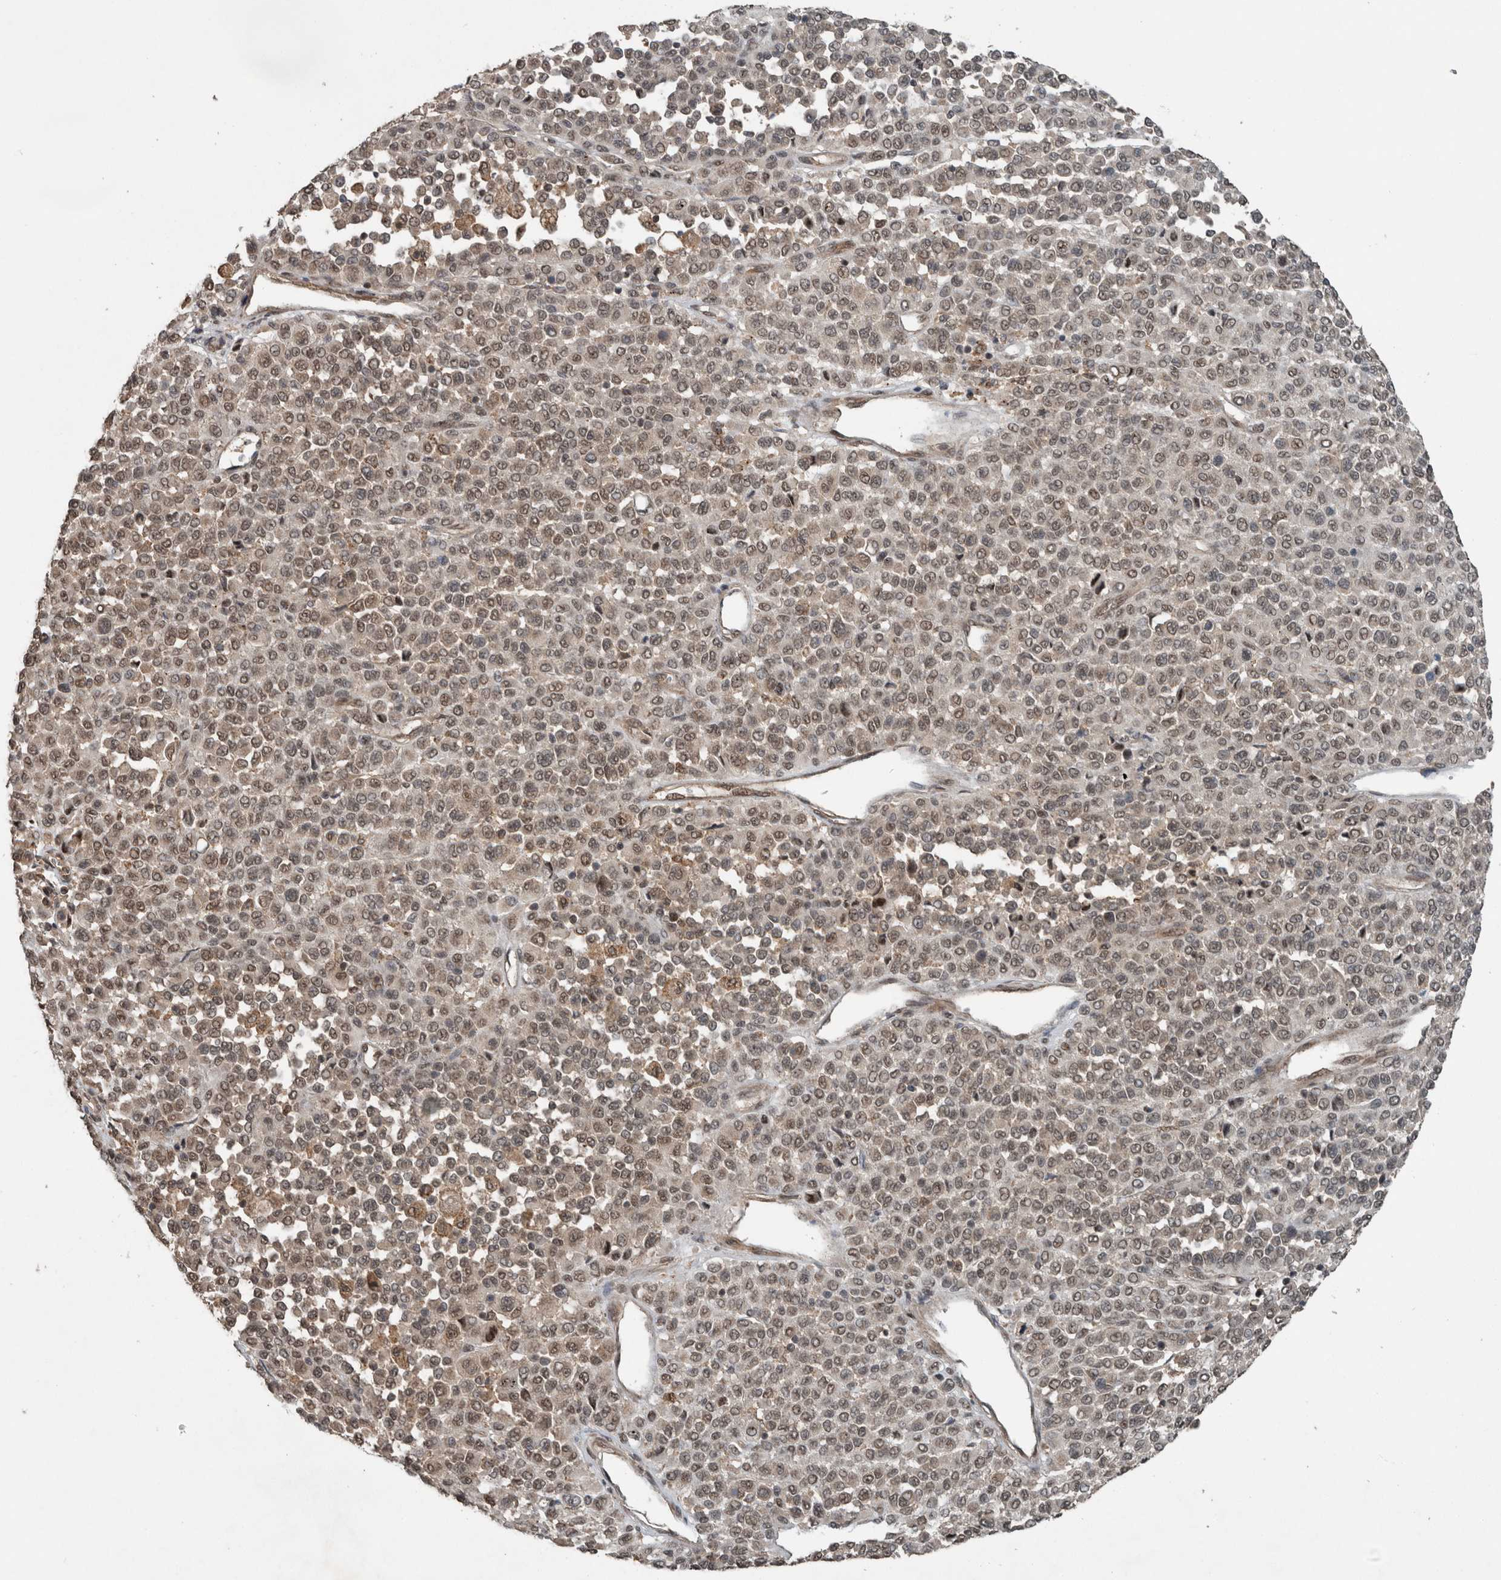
{"staining": {"intensity": "weak", "quantity": ">75%", "location": "nuclear"}, "tissue": "melanoma", "cell_type": "Tumor cells", "image_type": "cancer", "snomed": [{"axis": "morphology", "description": "Malignant melanoma, Metastatic site"}, {"axis": "topography", "description": "Pancreas"}], "caption": "Protein staining of melanoma tissue shows weak nuclear positivity in approximately >75% of tumor cells.", "gene": "MYO1E", "patient": {"sex": "female", "age": 30}}